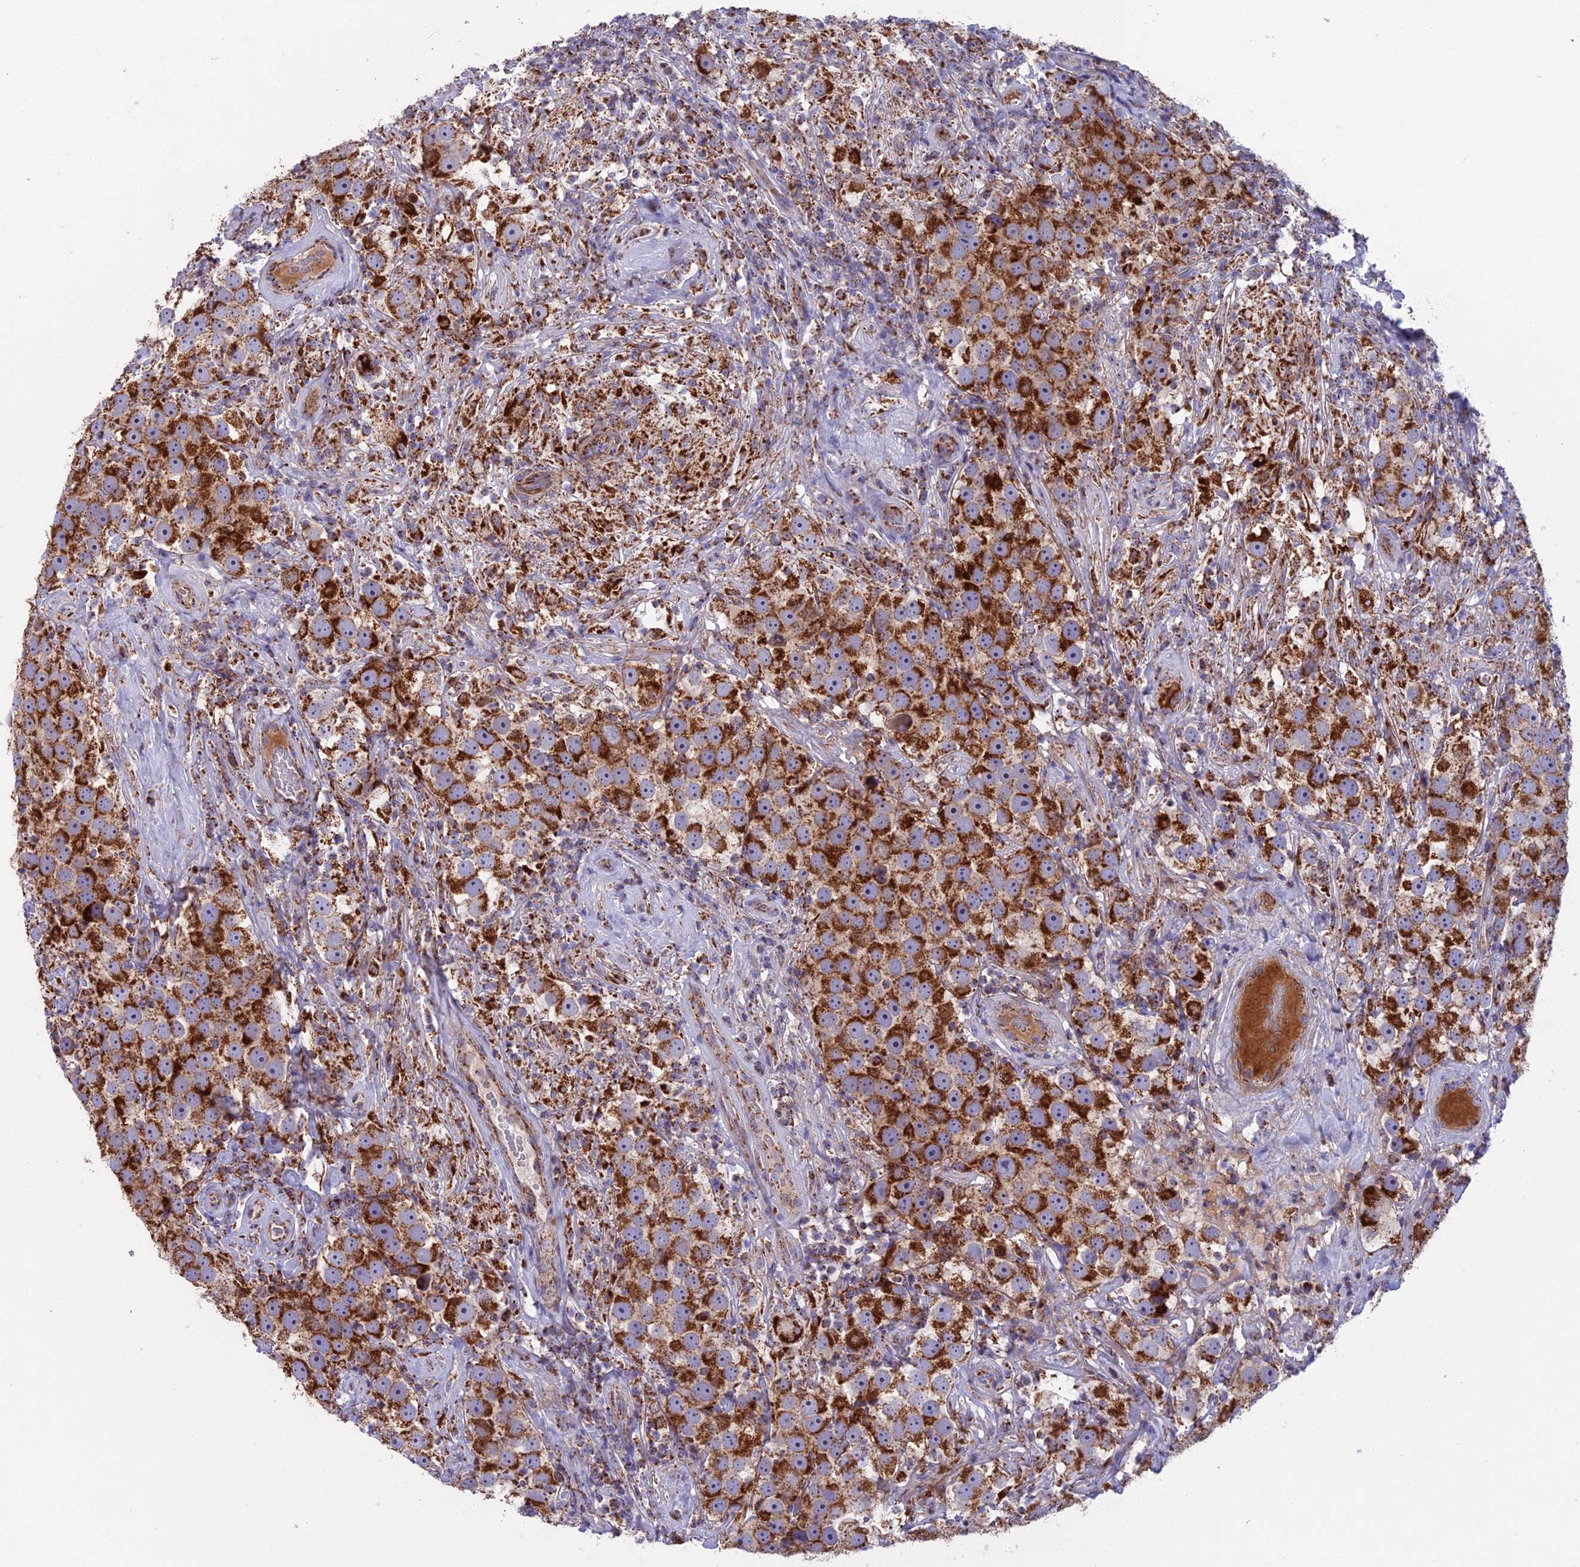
{"staining": {"intensity": "strong", "quantity": ">75%", "location": "cytoplasmic/membranous"}, "tissue": "testis cancer", "cell_type": "Tumor cells", "image_type": "cancer", "snomed": [{"axis": "morphology", "description": "Seminoma, NOS"}, {"axis": "topography", "description": "Testis"}], "caption": "The image demonstrates staining of testis cancer (seminoma), revealing strong cytoplasmic/membranous protein staining (brown color) within tumor cells. (DAB = brown stain, brightfield microscopy at high magnification).", "gene": "CS", "patient": {"sex": "male", "age": 49}}